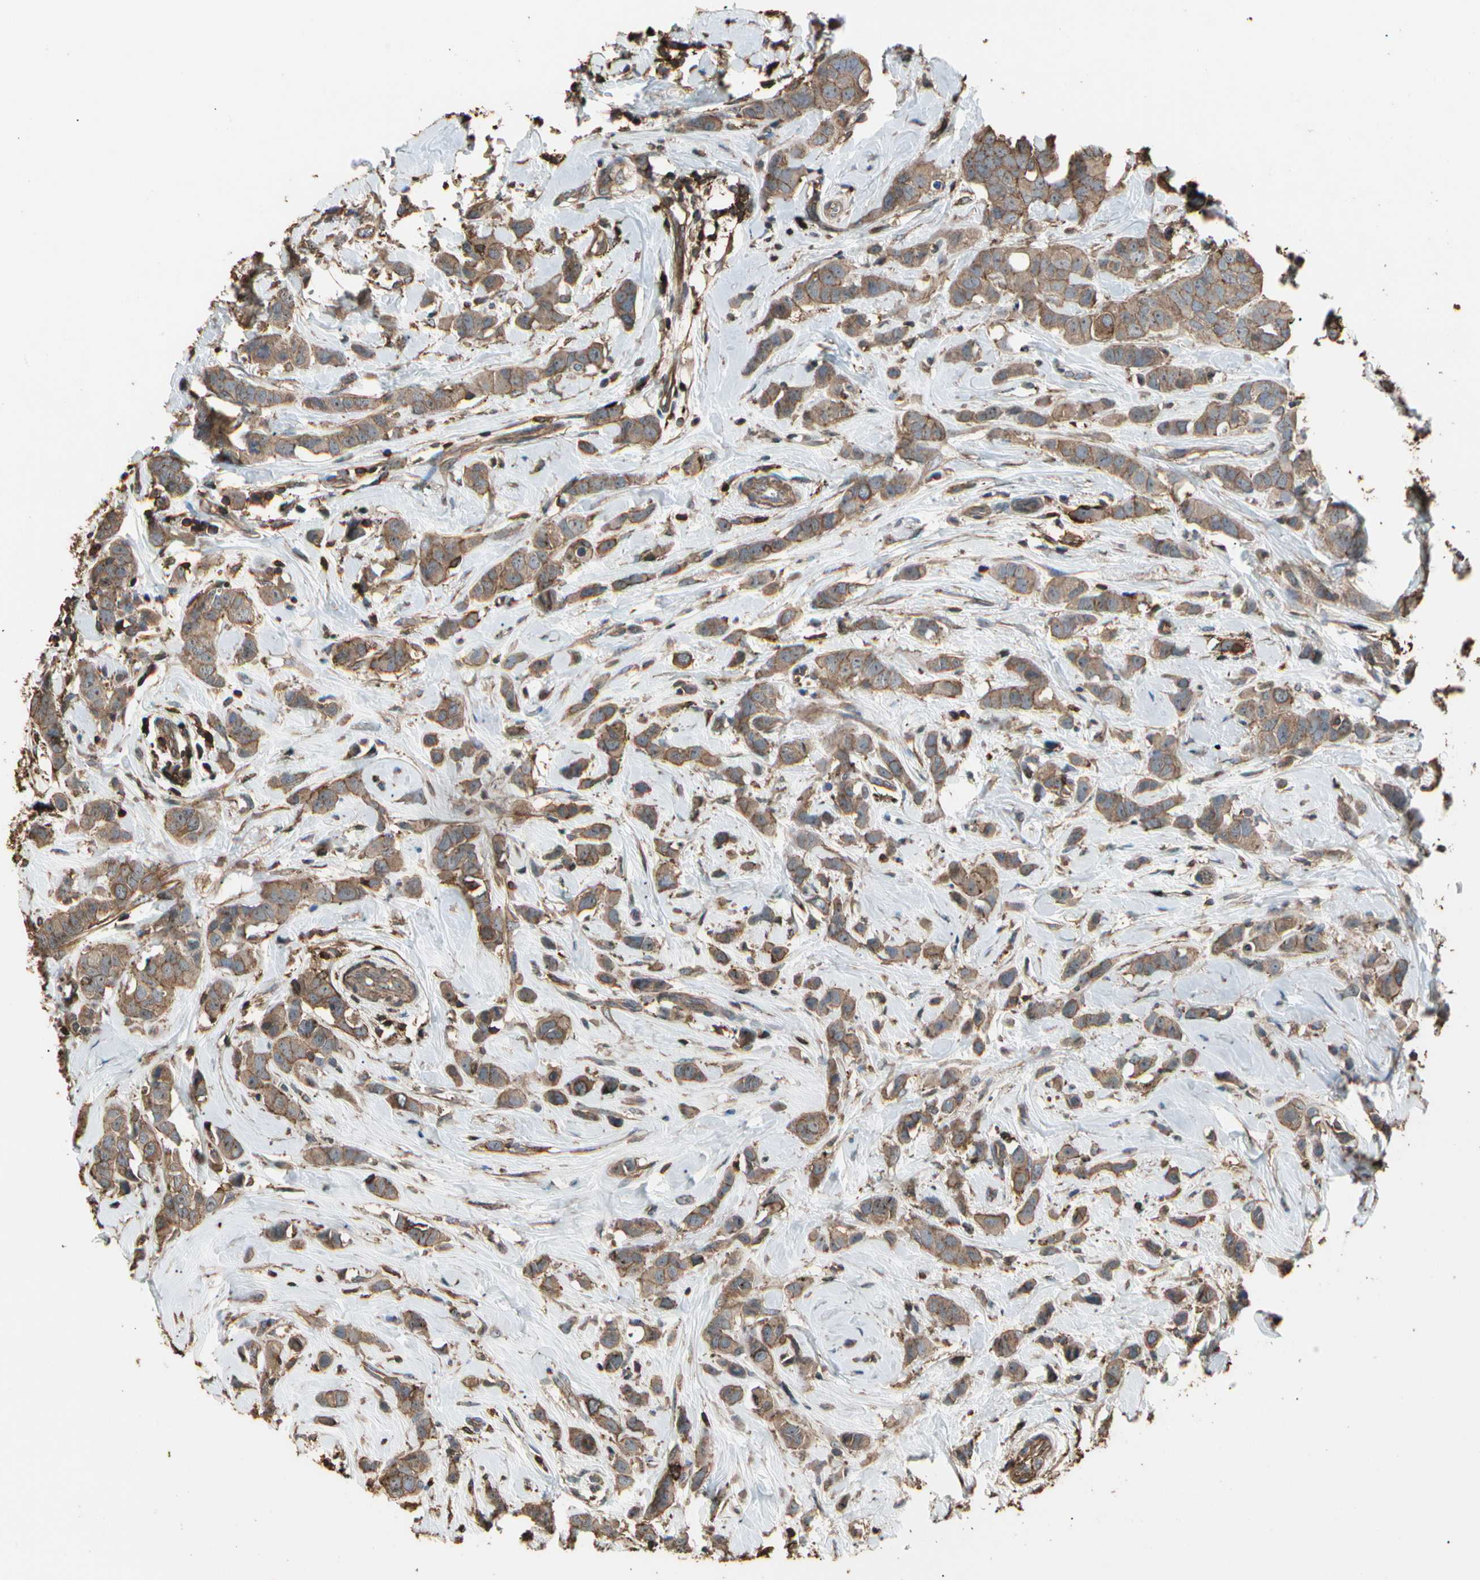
{"staining": {"intensity": "weak", "quantity": ">75%", "location": "cytoplasmic/membranous"}, "tissue": "breast cancer", "cell_type": "Tumor cells", "image_type": "cancer", "snomed": [{"axis": "morphology", "description": "Normal tissue, NOS"}, {"axis": "morphology", "description": "Duct carcinoma"}, {"axis": "topography", "description": "Breast"}], "caption": "Immunohistochemistry (DAB) staining of breast cancer (invasive ductal carcinoma) shows weak cytoplasmic/membranous protein positivity in approximately >75% of tumor cells. The staining is performed using DAB brown chromogen to label protein expression. The nuclei are counter-stained blue using hematoxylin.", "gene": "MAPK13", "patient": {"sex": "female", "age": 50}}